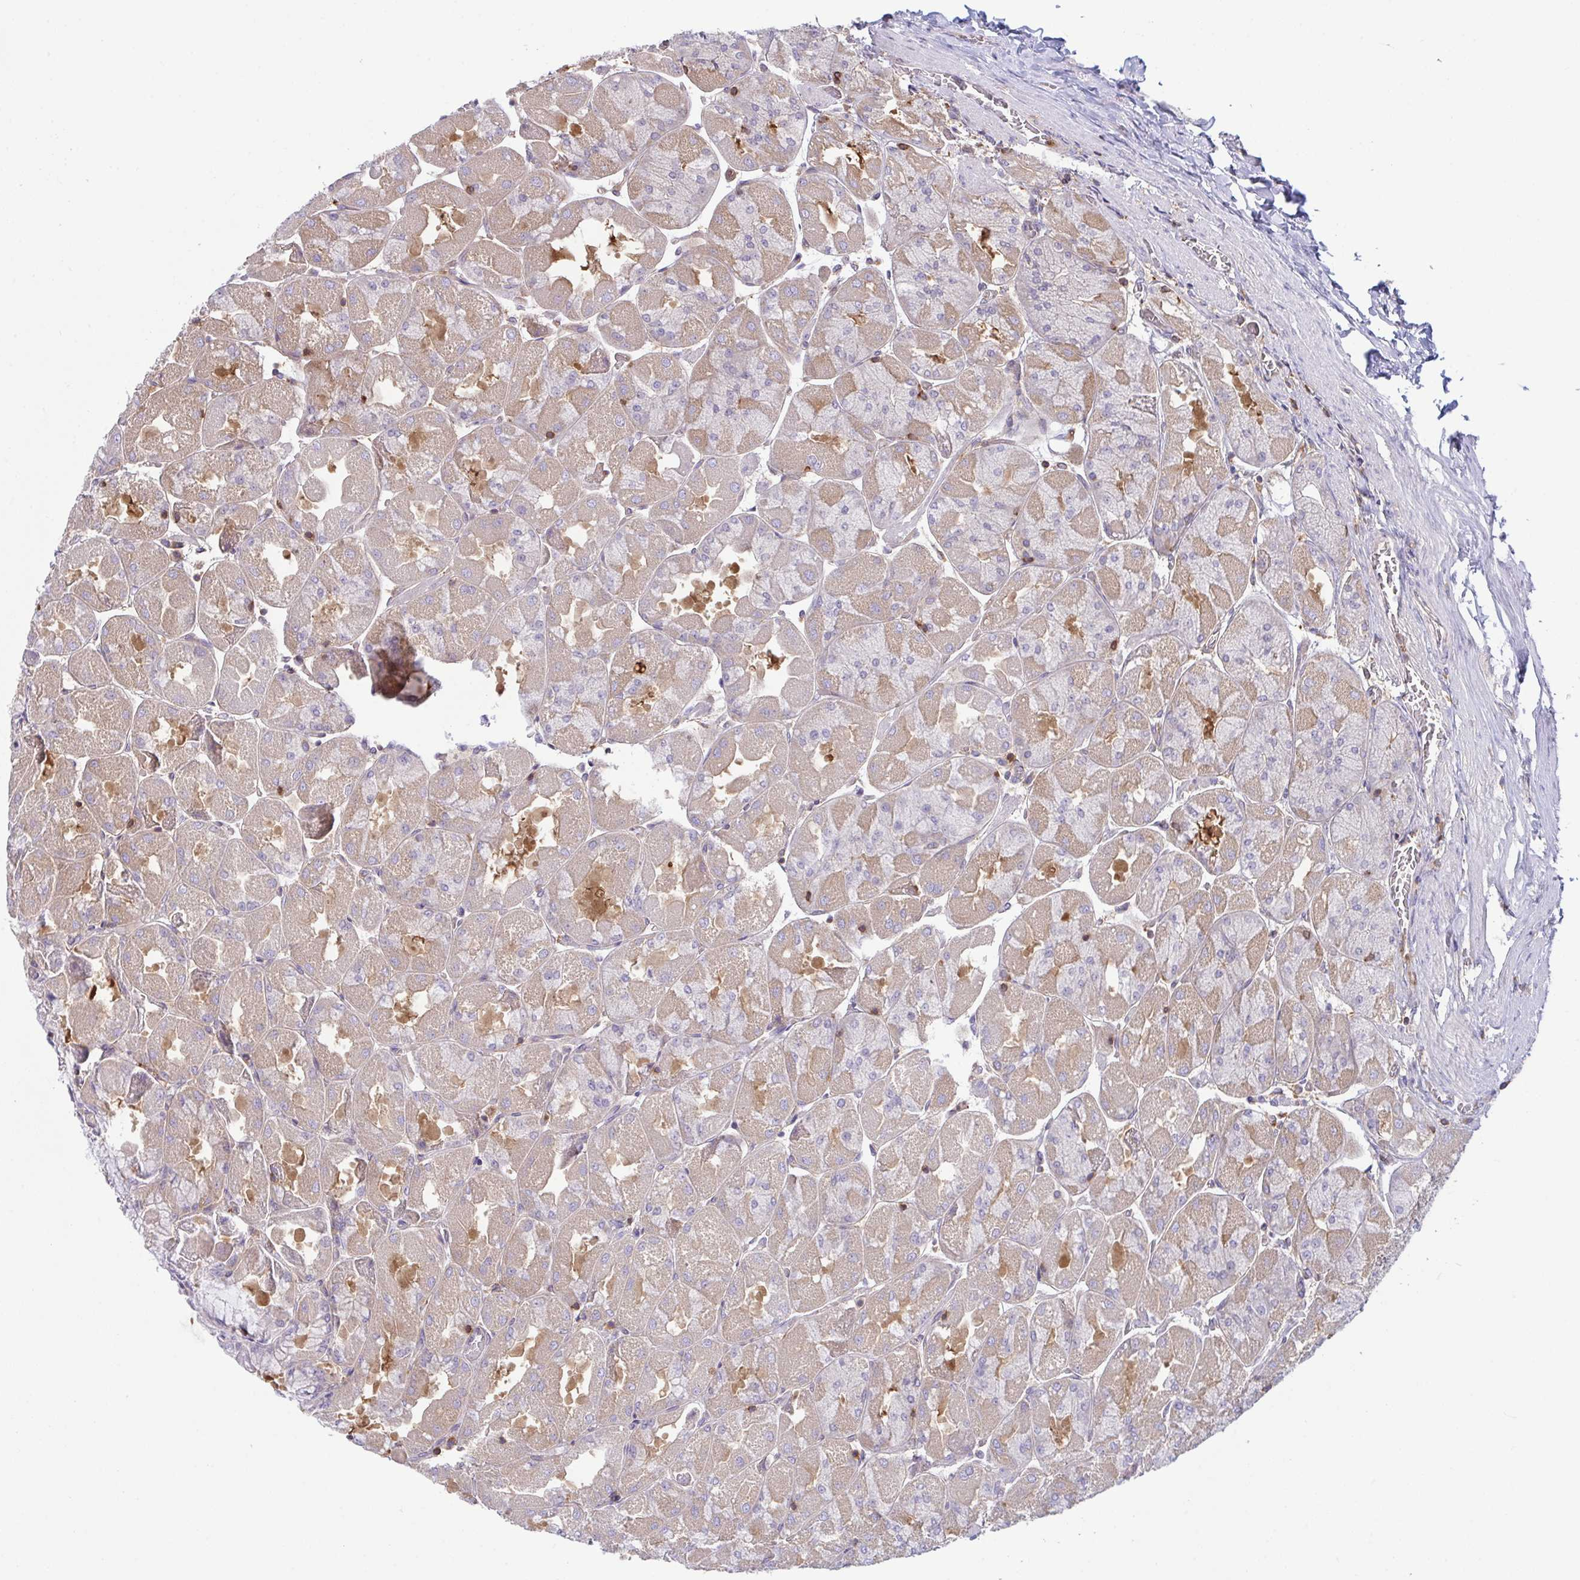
{"staining": {"intensity": "weak", "quantity": "25%-75%", "location": "cytoplasmic/membranous"}, "tissue": "stomach", "cell_type": "Glandular cells", "image_type": "normal", "snomed": [{"axis": "morphology", "description": "Normal tissue, NOS"}, {"axis": "topography", "description": "Stomach"}], "caption": "Immunohistochemical staining of benign human stomach reveals weak cytoplasmic/membranous protein staining in about 25%-75% of glandular cells.", "gene": "TSC22D3", "patient": {"sex": "female", "age": 61}}